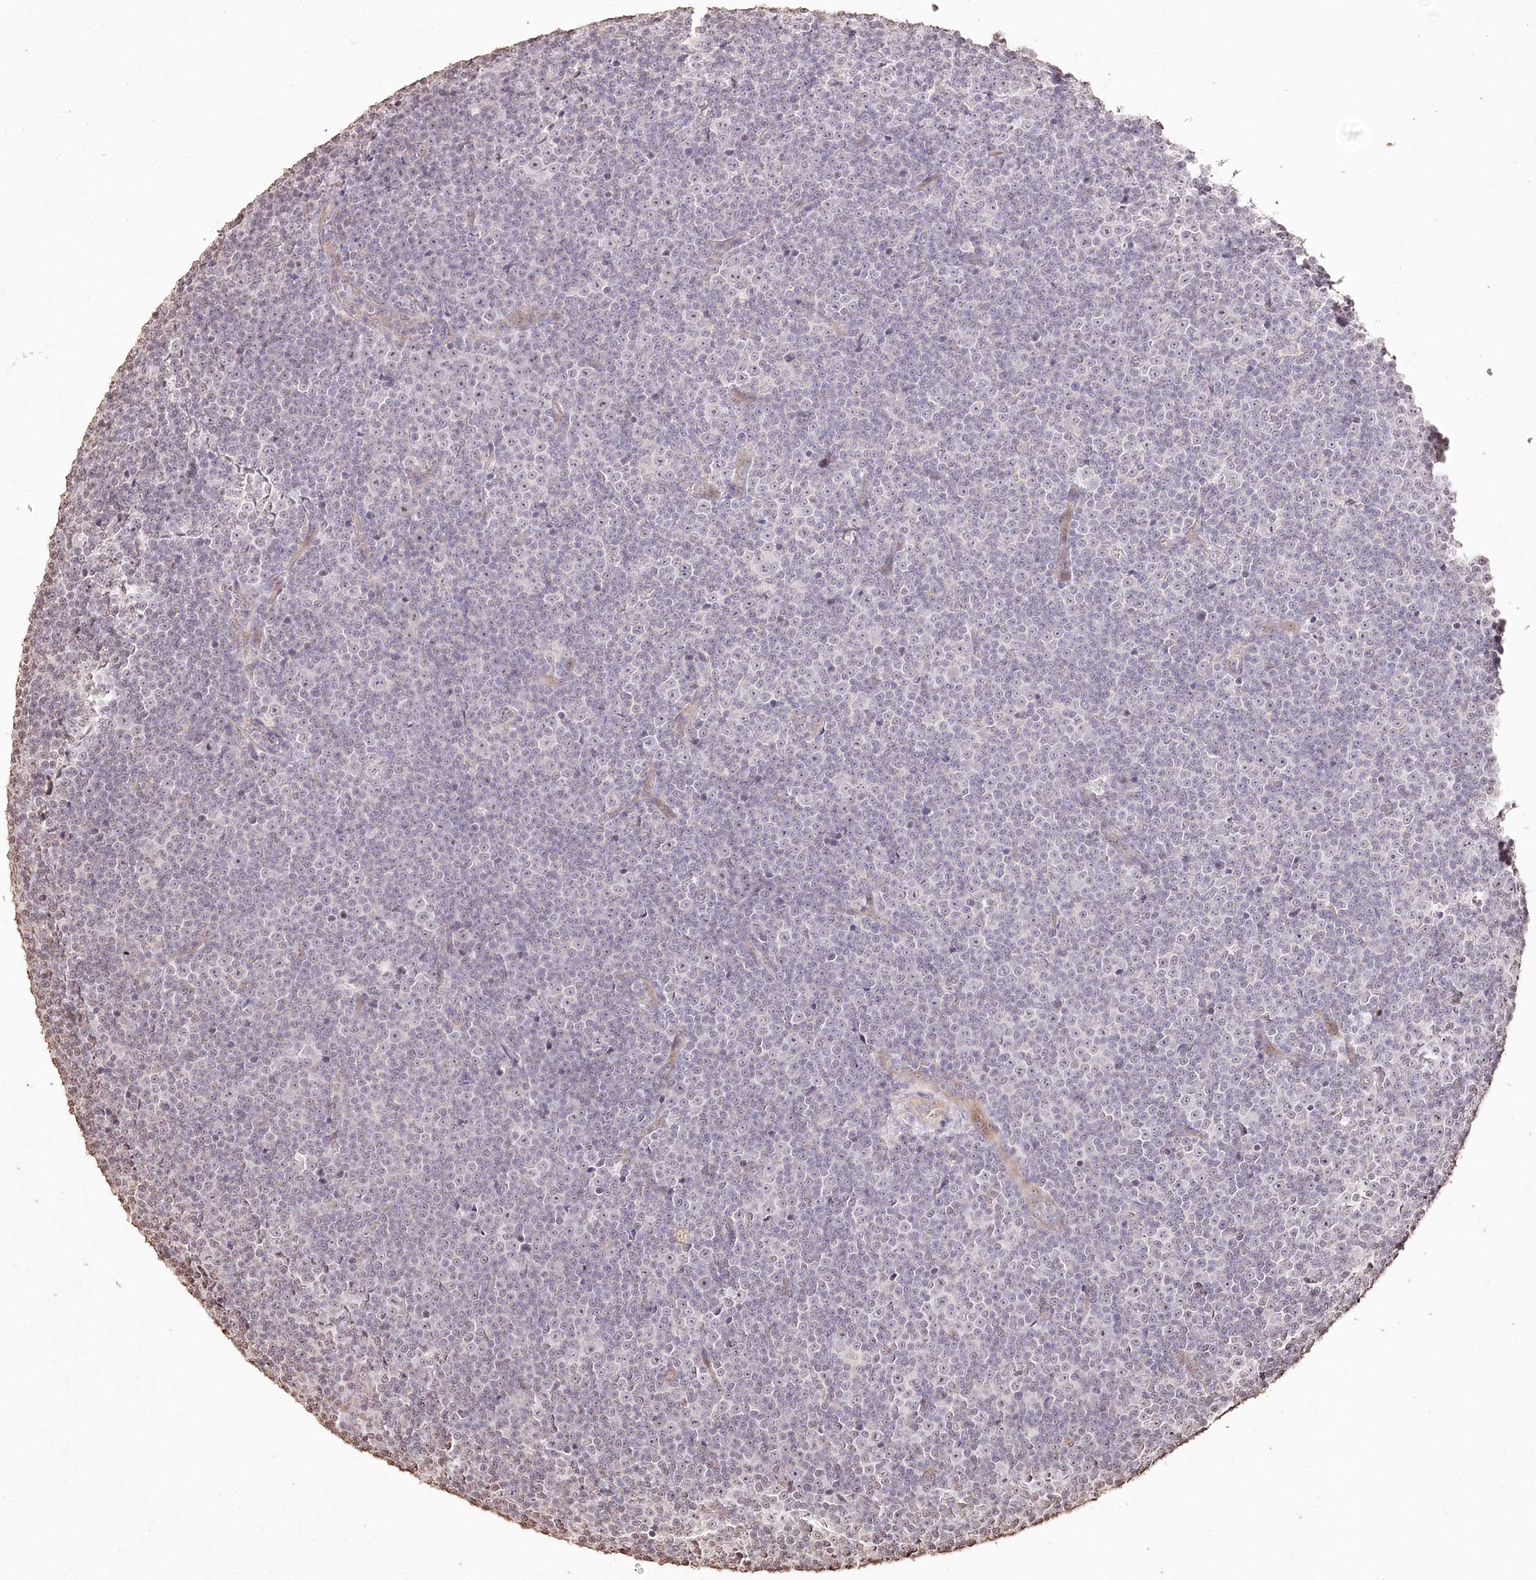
{"staining": {"intensity": "negative", "quantity": "none", "location": "none"}, "tissue": "lymphoma", "cell_type": "Tumor cells", "image_type": "cancer", "snomed": [{"axis": "morphology", "description": "Malignant lymphoma, non-Hodgkin's type, Low grade"}, {"axis": "topography", "description": "Lymph node"}], "caption": "There is no significant positivity in tumor cells of low-grade malignant lymphoma, non-Hodgkin's type.", "gene": "DMXL1", "patient": {"sex": "female", "age": 67}}